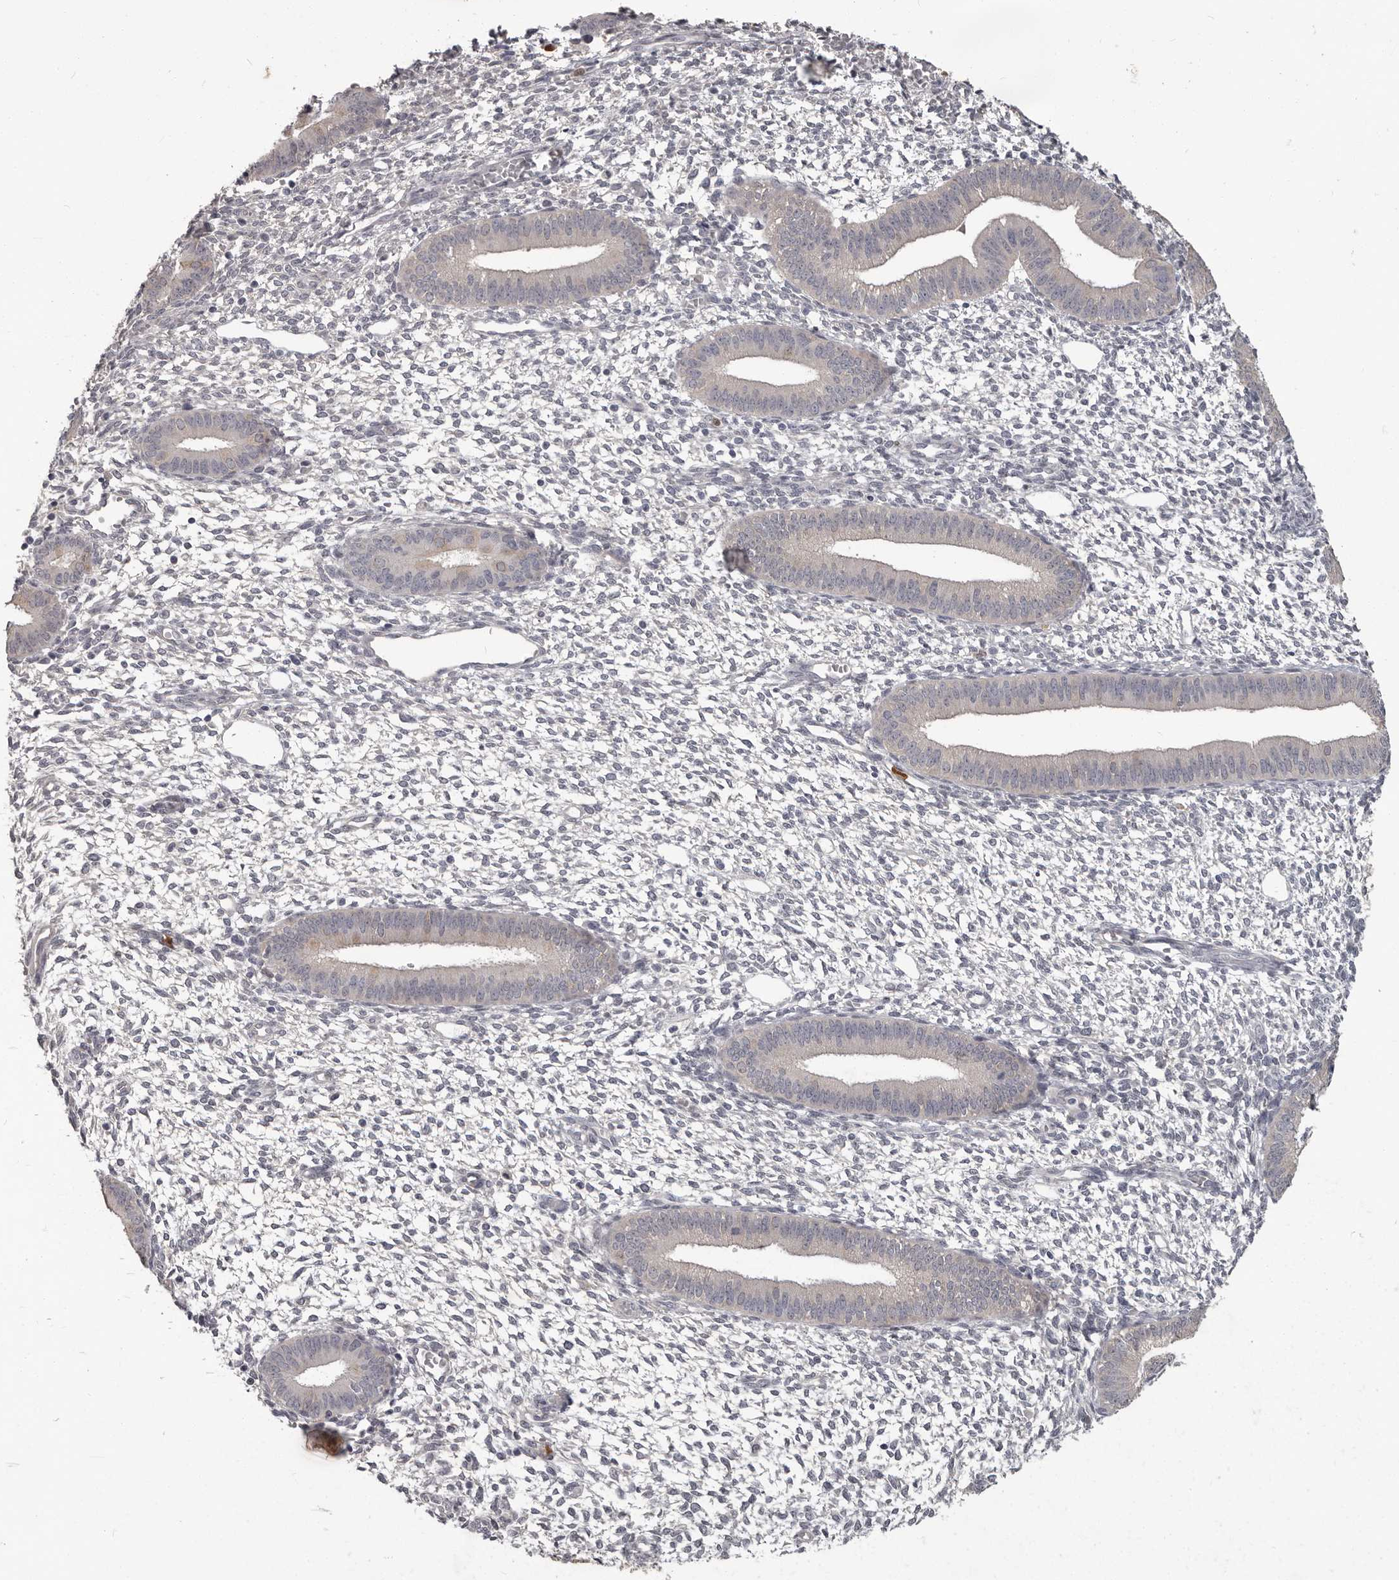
{"staining": {"intensity": "negative", "quantity": "none", "location": "none"}, "tissue": "endometrium", "cell_type": "Cells in endometrial stroma", "image_type": "normal", "snomed": [{"axis": "morphology", "description": "Normal tissue, NOS"}, {"axis": "topography", "description": "Endometrium"}], "caption": "IHC histopathology image of unremarkable endometrium: human endometrium stained with DAB (3,3'-diaminobenzidine) shows no significant protein positivity in cells in endometrial stroma. Brightfield microscopy of IHC stained with DAB (3,3'-diaminobenzidine) (brown) and hematoxylin (blue), captured at high magnification.", "gene": "GPR157", "patient": {"sex": "female", "age": 46}}